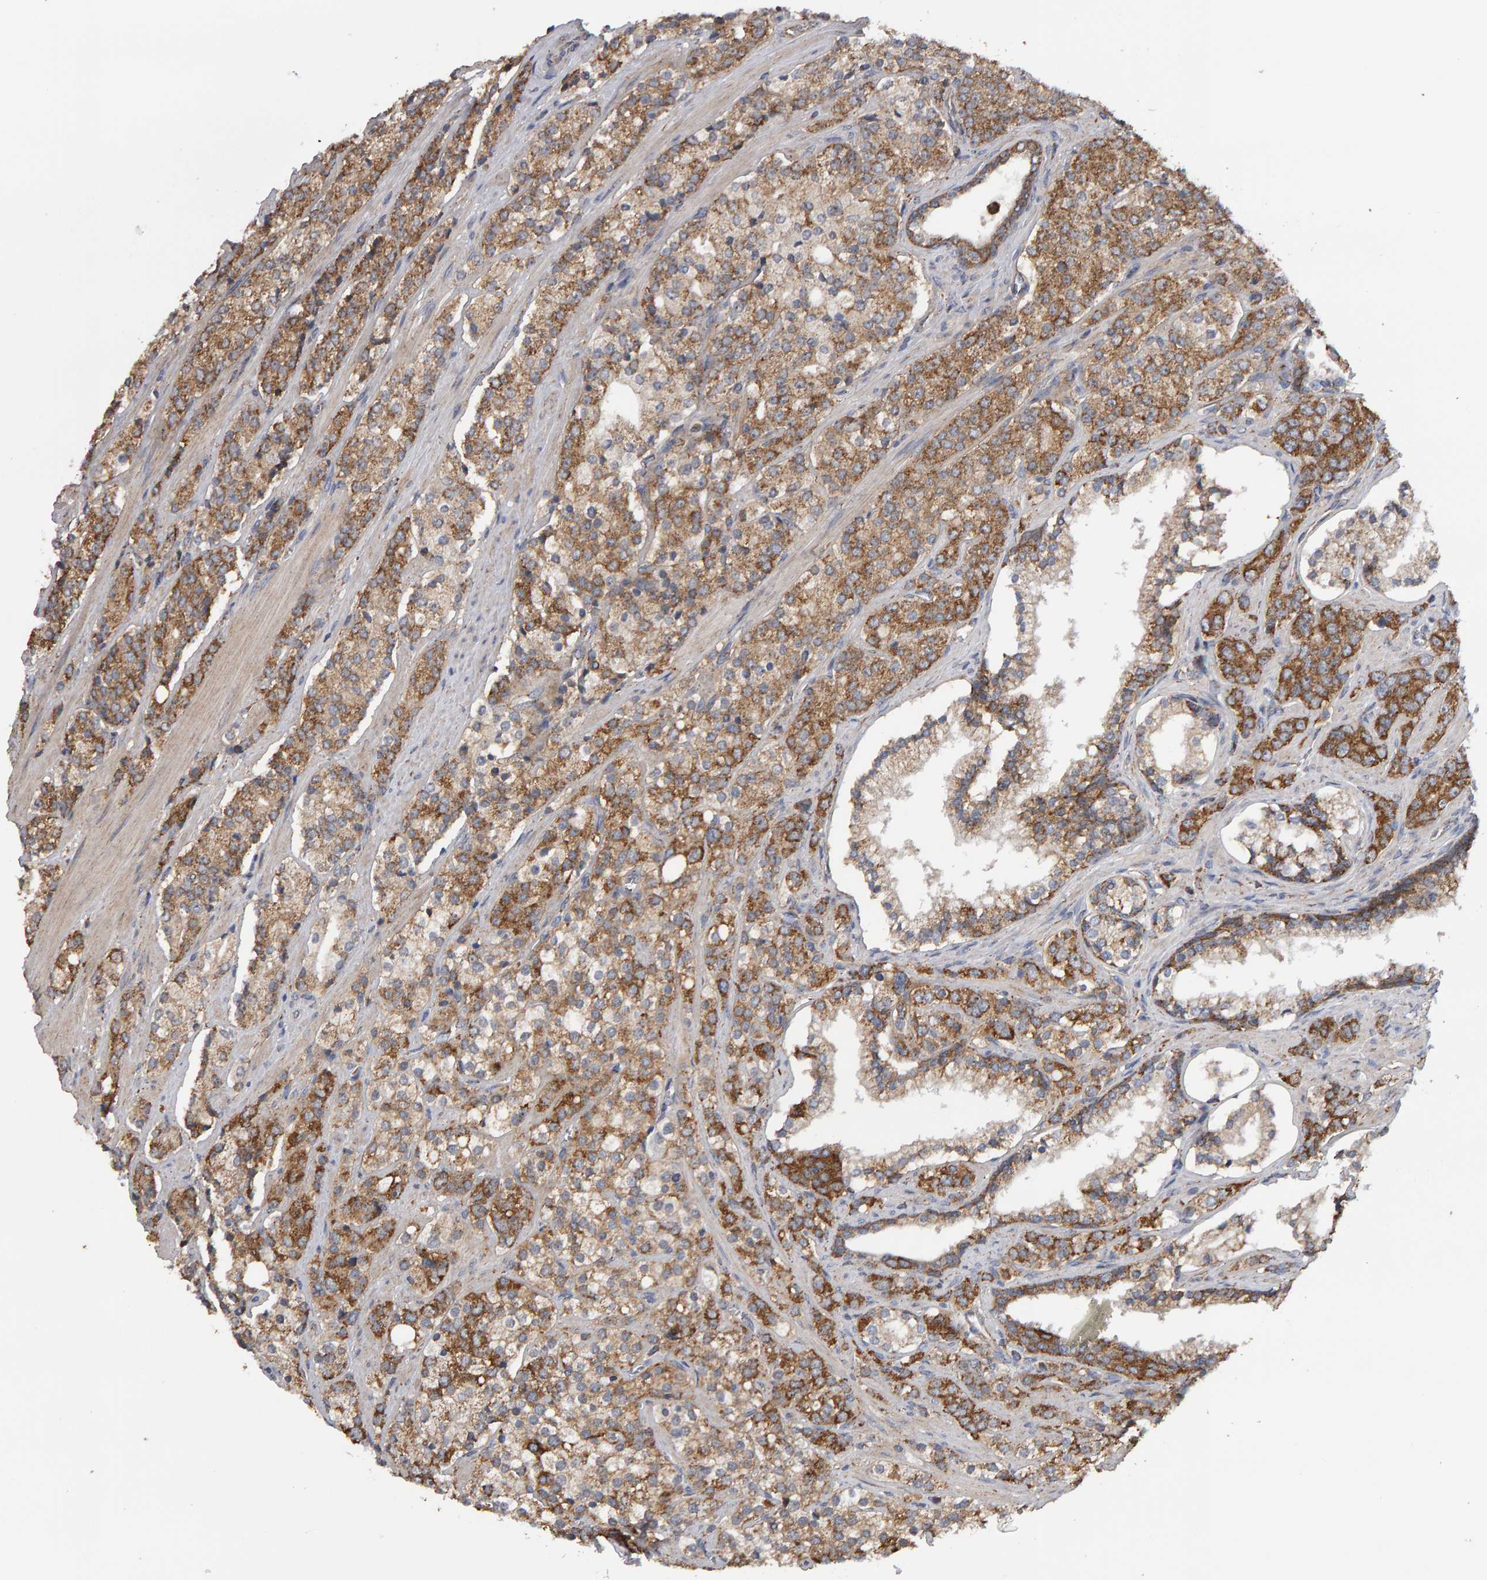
{"staining": {"intensity": "moderate", "quantity": ">75%", "location": "cytoplasmic/membranous"}, "tissue": "prostate cancer", "cell_type": "Tumor cells", "image_type": "cancer", "snomed": [{"axis": "morphology", "description": "Adenocarcinoma, High grade"}, {"axis": "topography", "description": "Prostate"}], "caption": "Immunohistochemical staining of prostate cancer demonstrates medium levels of moderate cytoplasmic/membranous protein staining in about >75% of tumor cells.", "gene": "TOM1L1", "patient": {"sex": "male", "age": 71}}